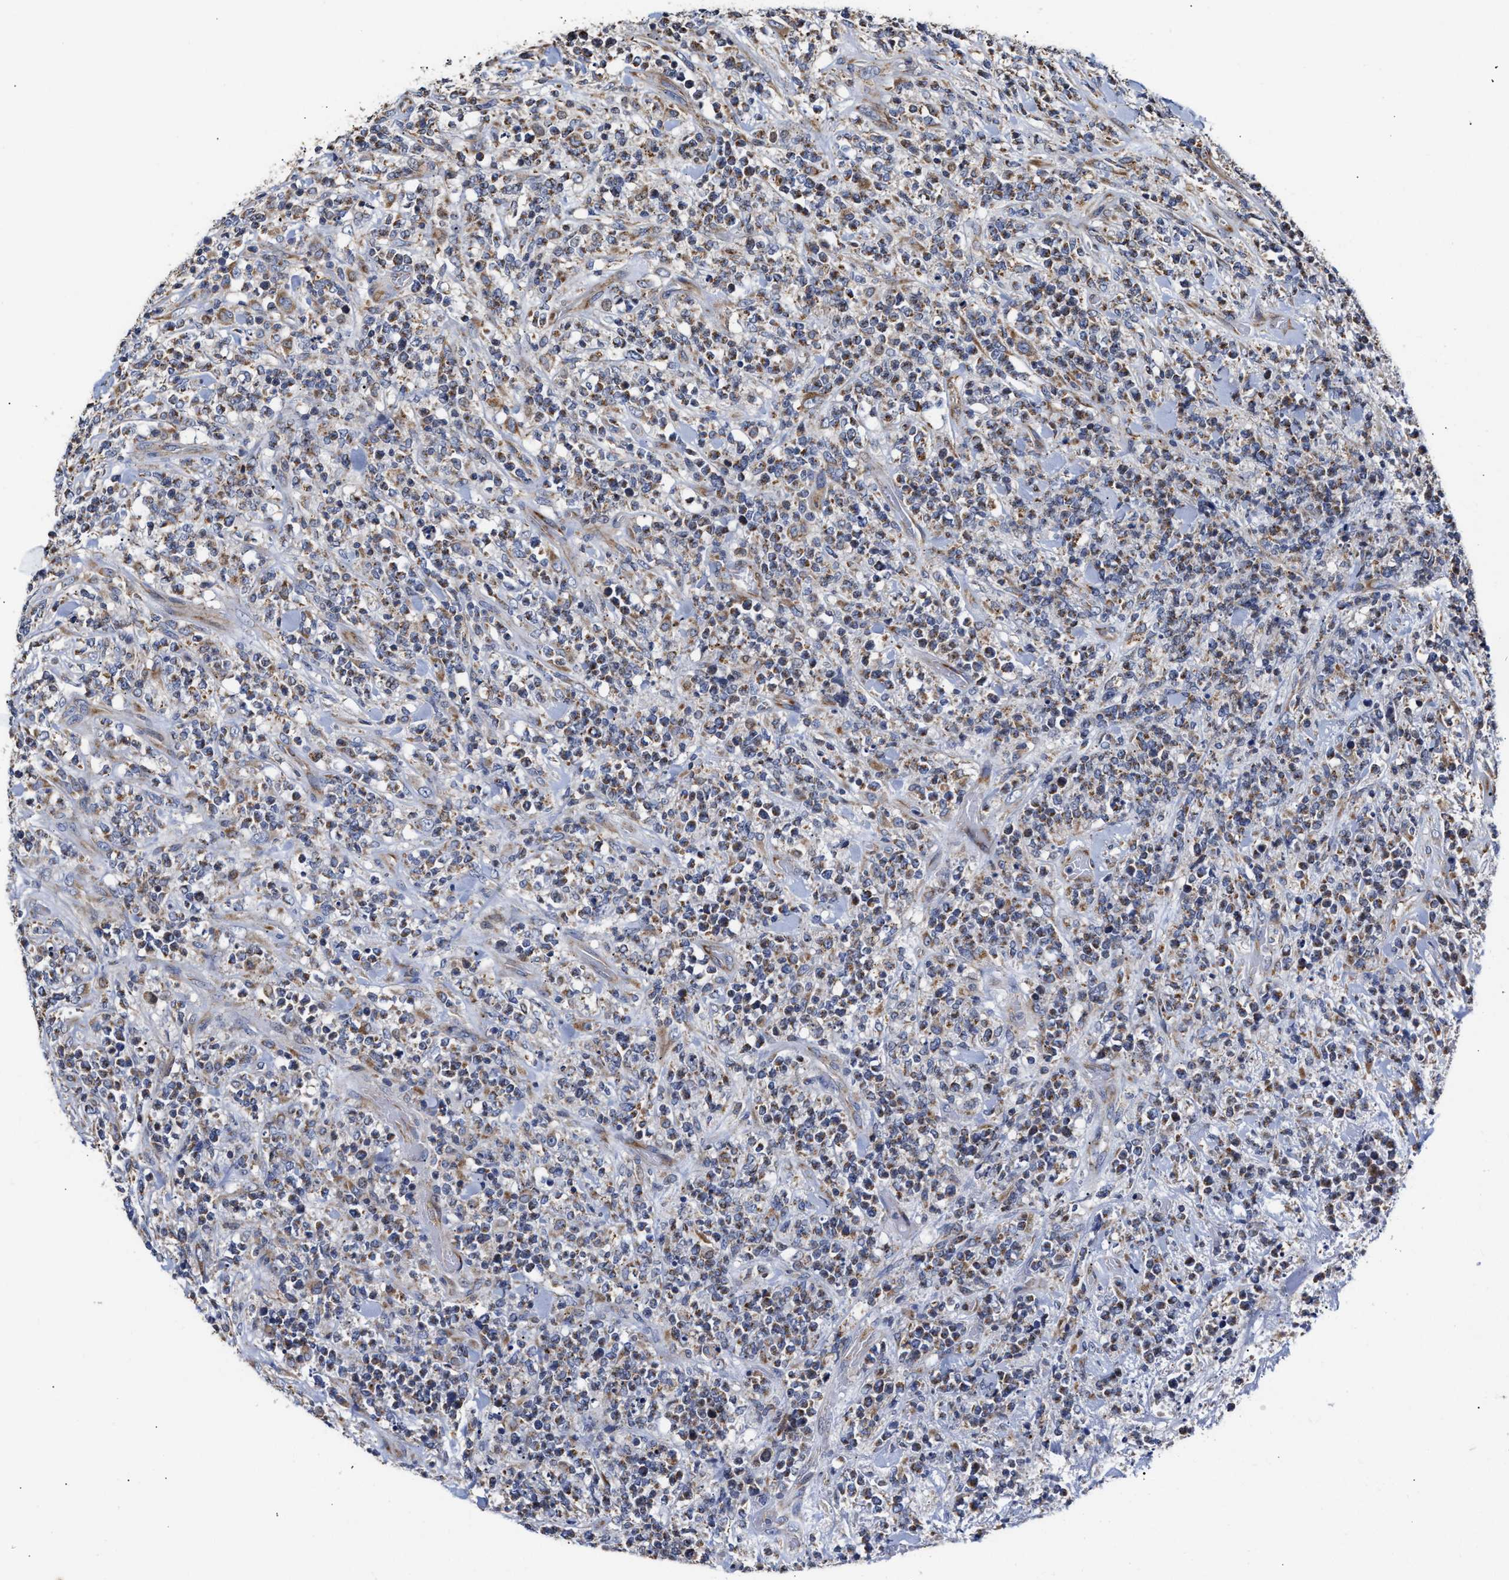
{"staining": {"intensity": "weak", "quantity": ">75%", "location": "cytoplasmic/membranous"}, "tissue": "lymphoma", "cell_type": "Tumor cells", "image_type": "cancer", "snomed": [{"axis": "morphology", "description": "Malignant lymphoma, non-Hodgkin's type, High grade"}, {"axis": "topography", "description": "Soft tissue"}], "caption": "High-grade malignant lymphoma, non-Hodgkin's type stained with a brown dye exhibits weak cytoplasmic/membranous positive staining in about >75% of tumor cells.", "gene": "MALSU1", "patient": {"sex": "male", "age": 18}}